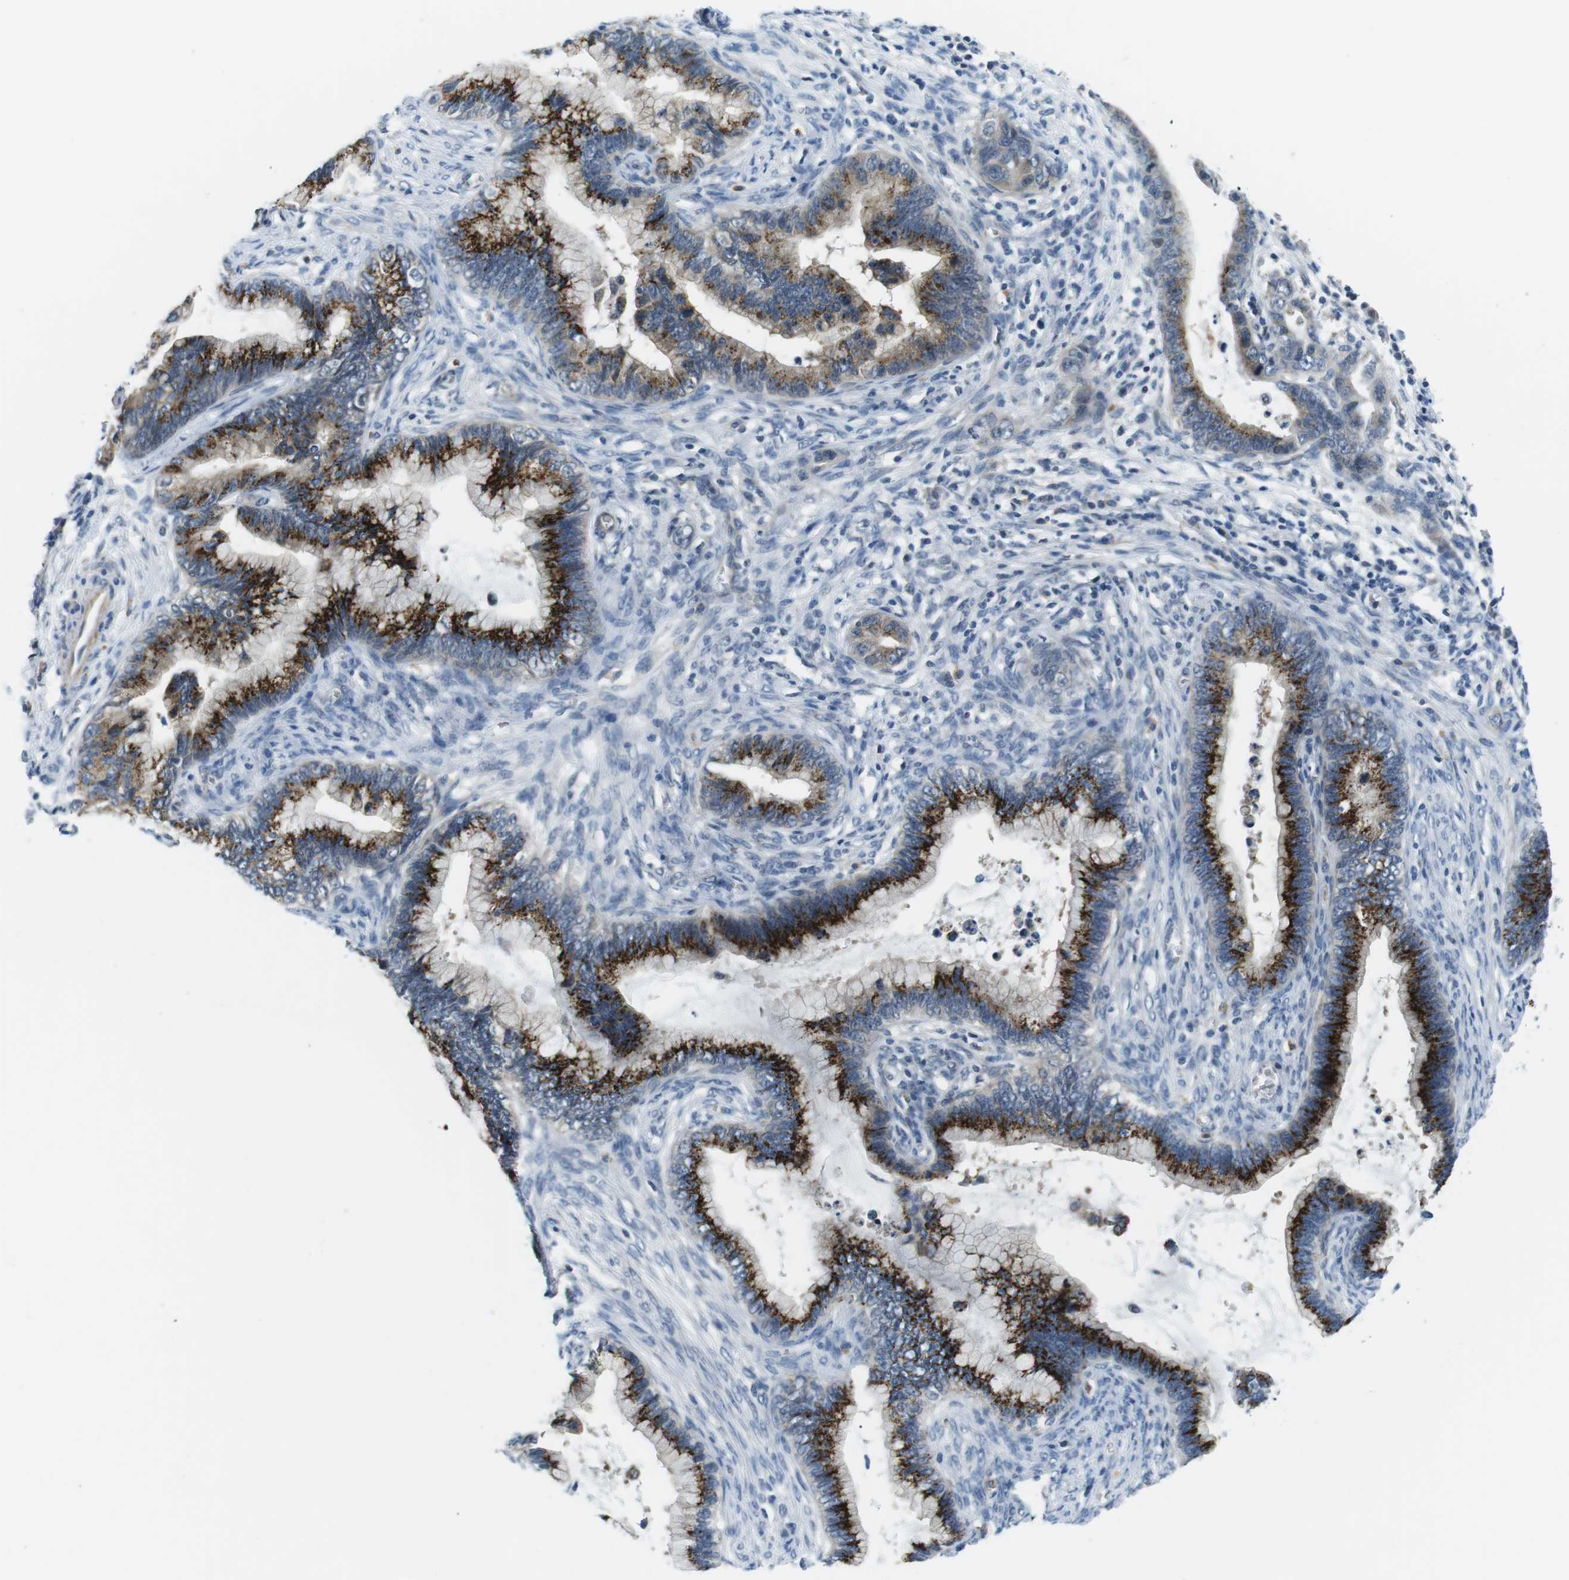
{"staining": {"intensity": "strong", "quantity": ">75%", "location": "cytoplasmic/membranous"}, "tissue": "cervical cancer", "cell_type": "Tumor cells", "image_type": "cancer", "snomed": [{"axis": "morphology", "description": "Adenocarcinoma, NOS"}, {"axis": "topography", "description": "Cervix"}], "caption": "Approximately >75% of tumor cells in human cervical adenocarcinoma demonstrate strong cytoplasmic/membranous protein expression as visualized by brown immunohistochemical staining.", "gene": "WSCD1", "patient": {"sex": "female", "age": 44}}